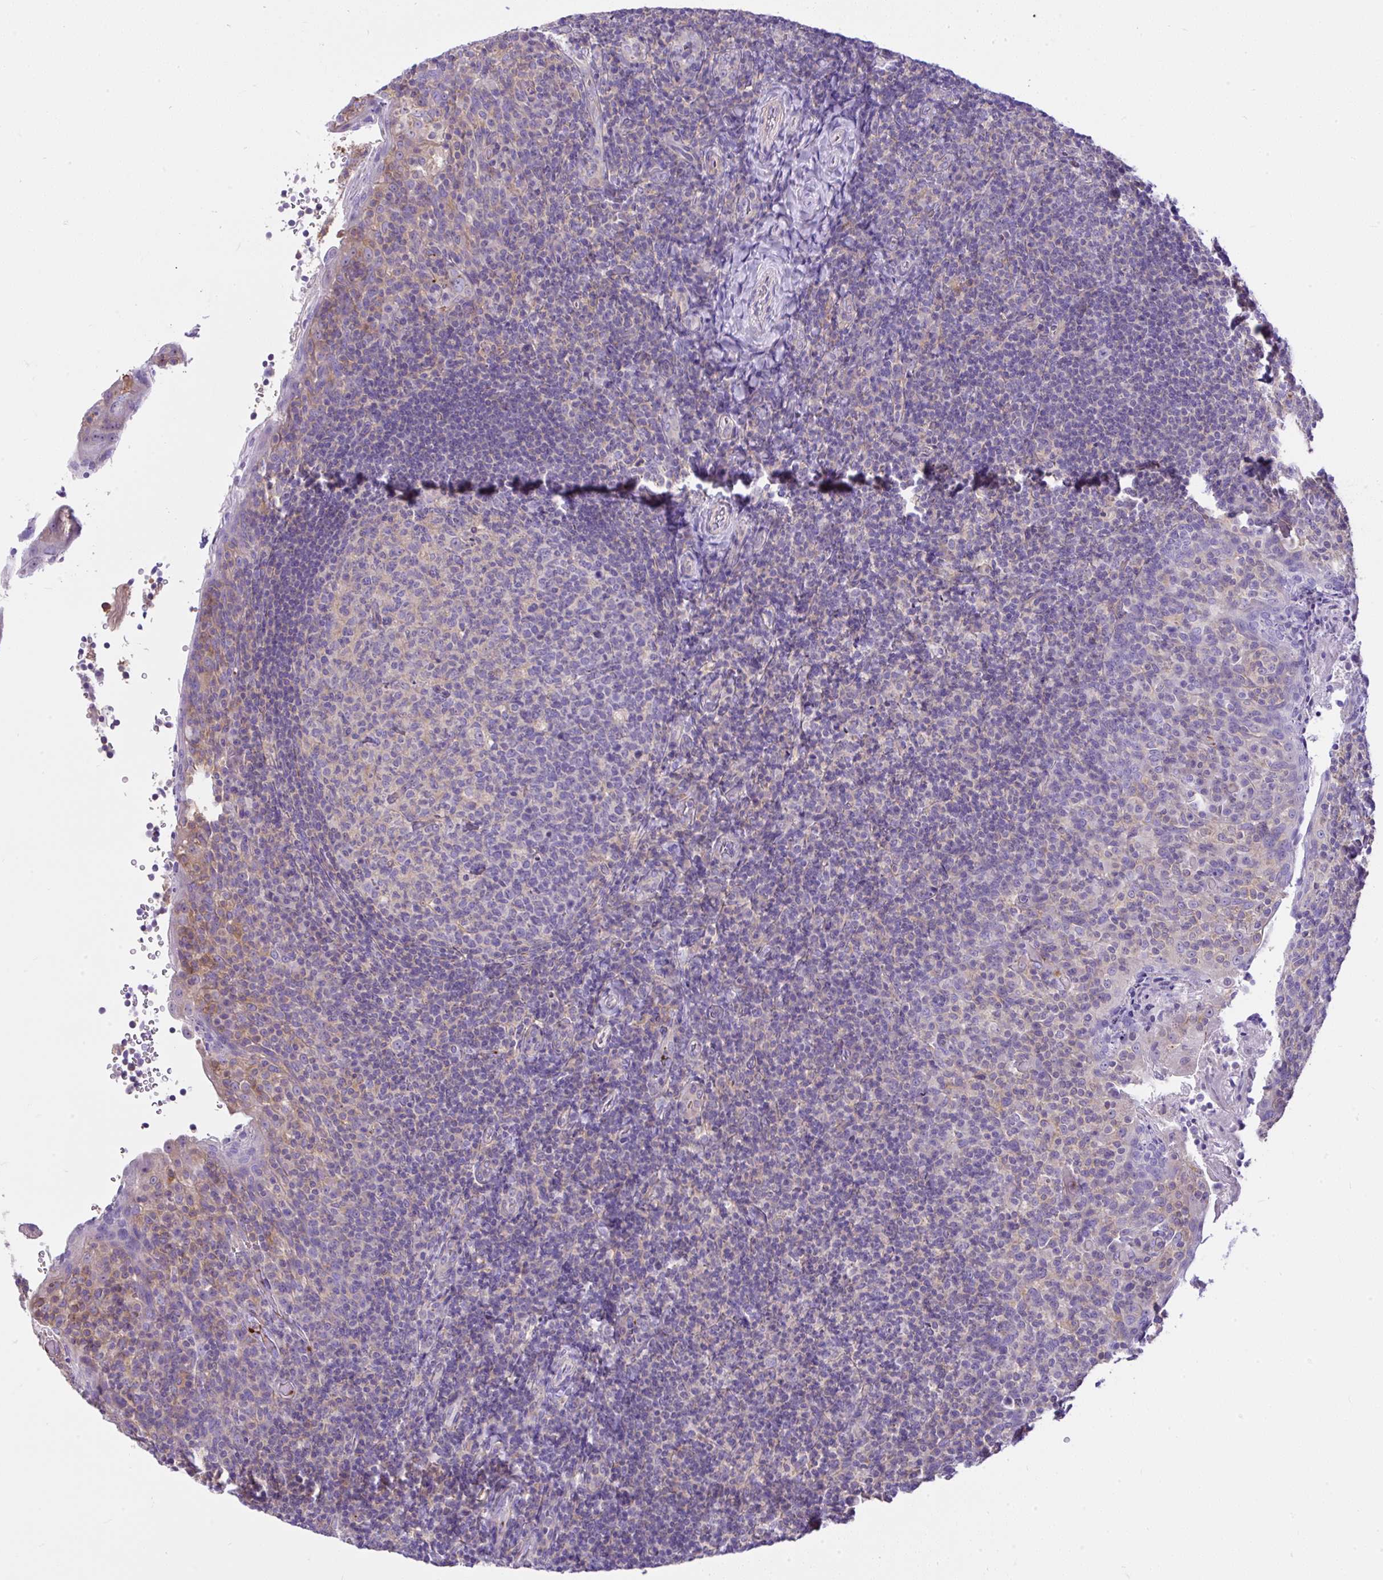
{"staining": {"intensity": "negative", "quantity": "none", "location": "none"}, "tissue": "tonsil", "cell_type": "Germinal center cells", "image_type": "normal", "snomed": [{"axis": "morphology", "description": "Normal tissue, NOS"}, {"axis": "topography", "description": "Tonsil"}], "caption": "Immunohistochemical staining of benign tonsil displays no significant expression in germinal center cells.", "gene": "CCDC142", "patient": {"sex": "female", "age": 10}}